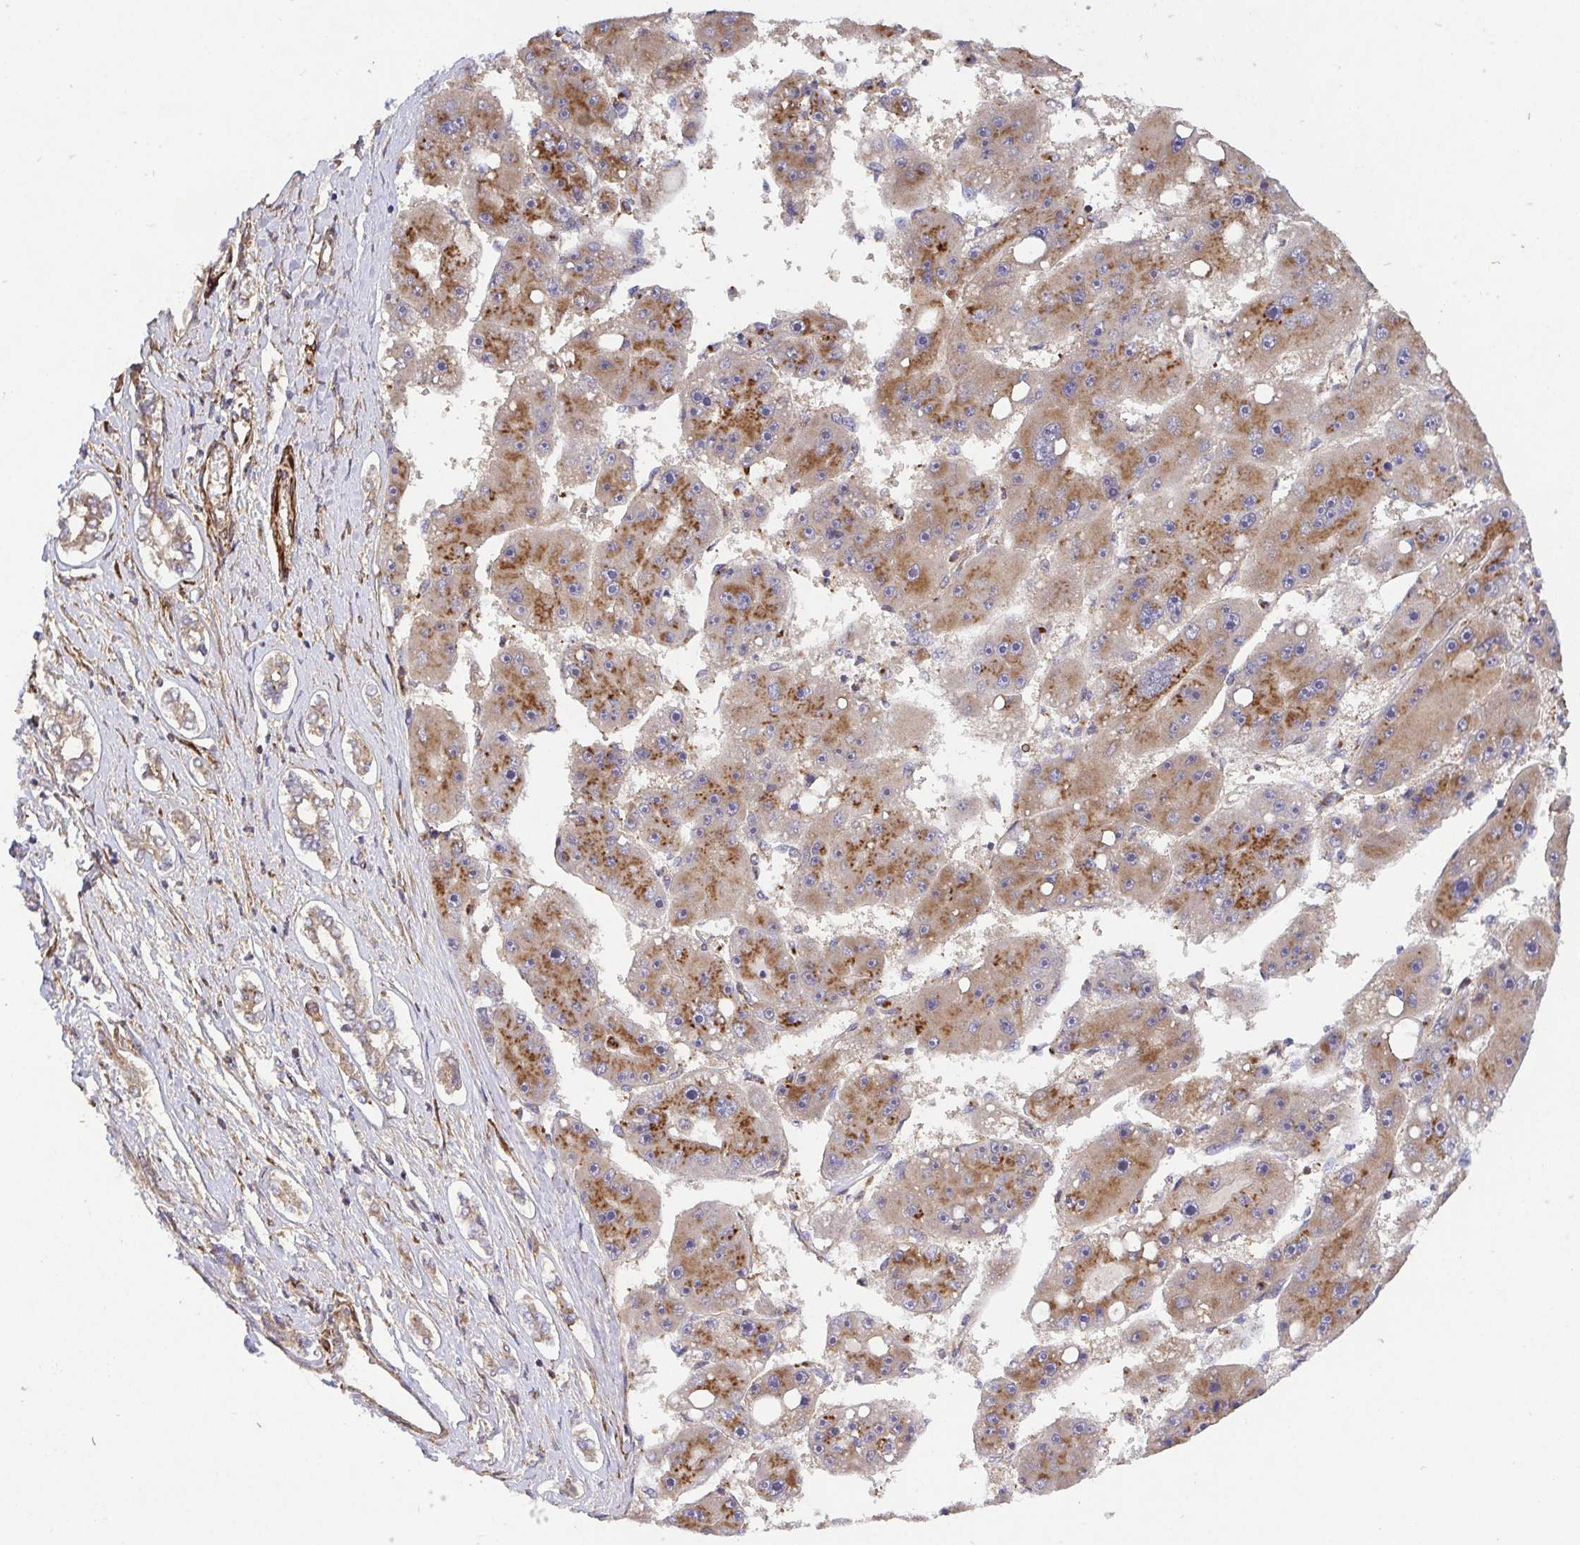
{"staining": {"intensity": "moderate", "quantity": ">75%", "location": "cytoplasmic/membranous"}, "tissue": "liver cancer", "cell_type": "Tumor cells", "image_type": "cancer", "snomed": [{"axis": "morphology", "description": "Carcinoma, Hepatocellular, NOS"}, {"axis": "topography", "description": "Liver"}], "caption": "Immunohistochemistry (IHC) (DAB (3,3'-diaminobenzidine)) staining of human hepatocellular carcinoma (liver) exhibits moderate cytoplasmic/membranous protein staining in approximately >75% of tumor cells. The staining was performed using DAB (3,3'-diaminobenzidine) to visualize the protein expression in brown, while the nuclei were stained in blue with hematoxylin (Magnification: 20x).", "gene": "TM9SF4", "patient": {"sex": "female", "age": 61}}